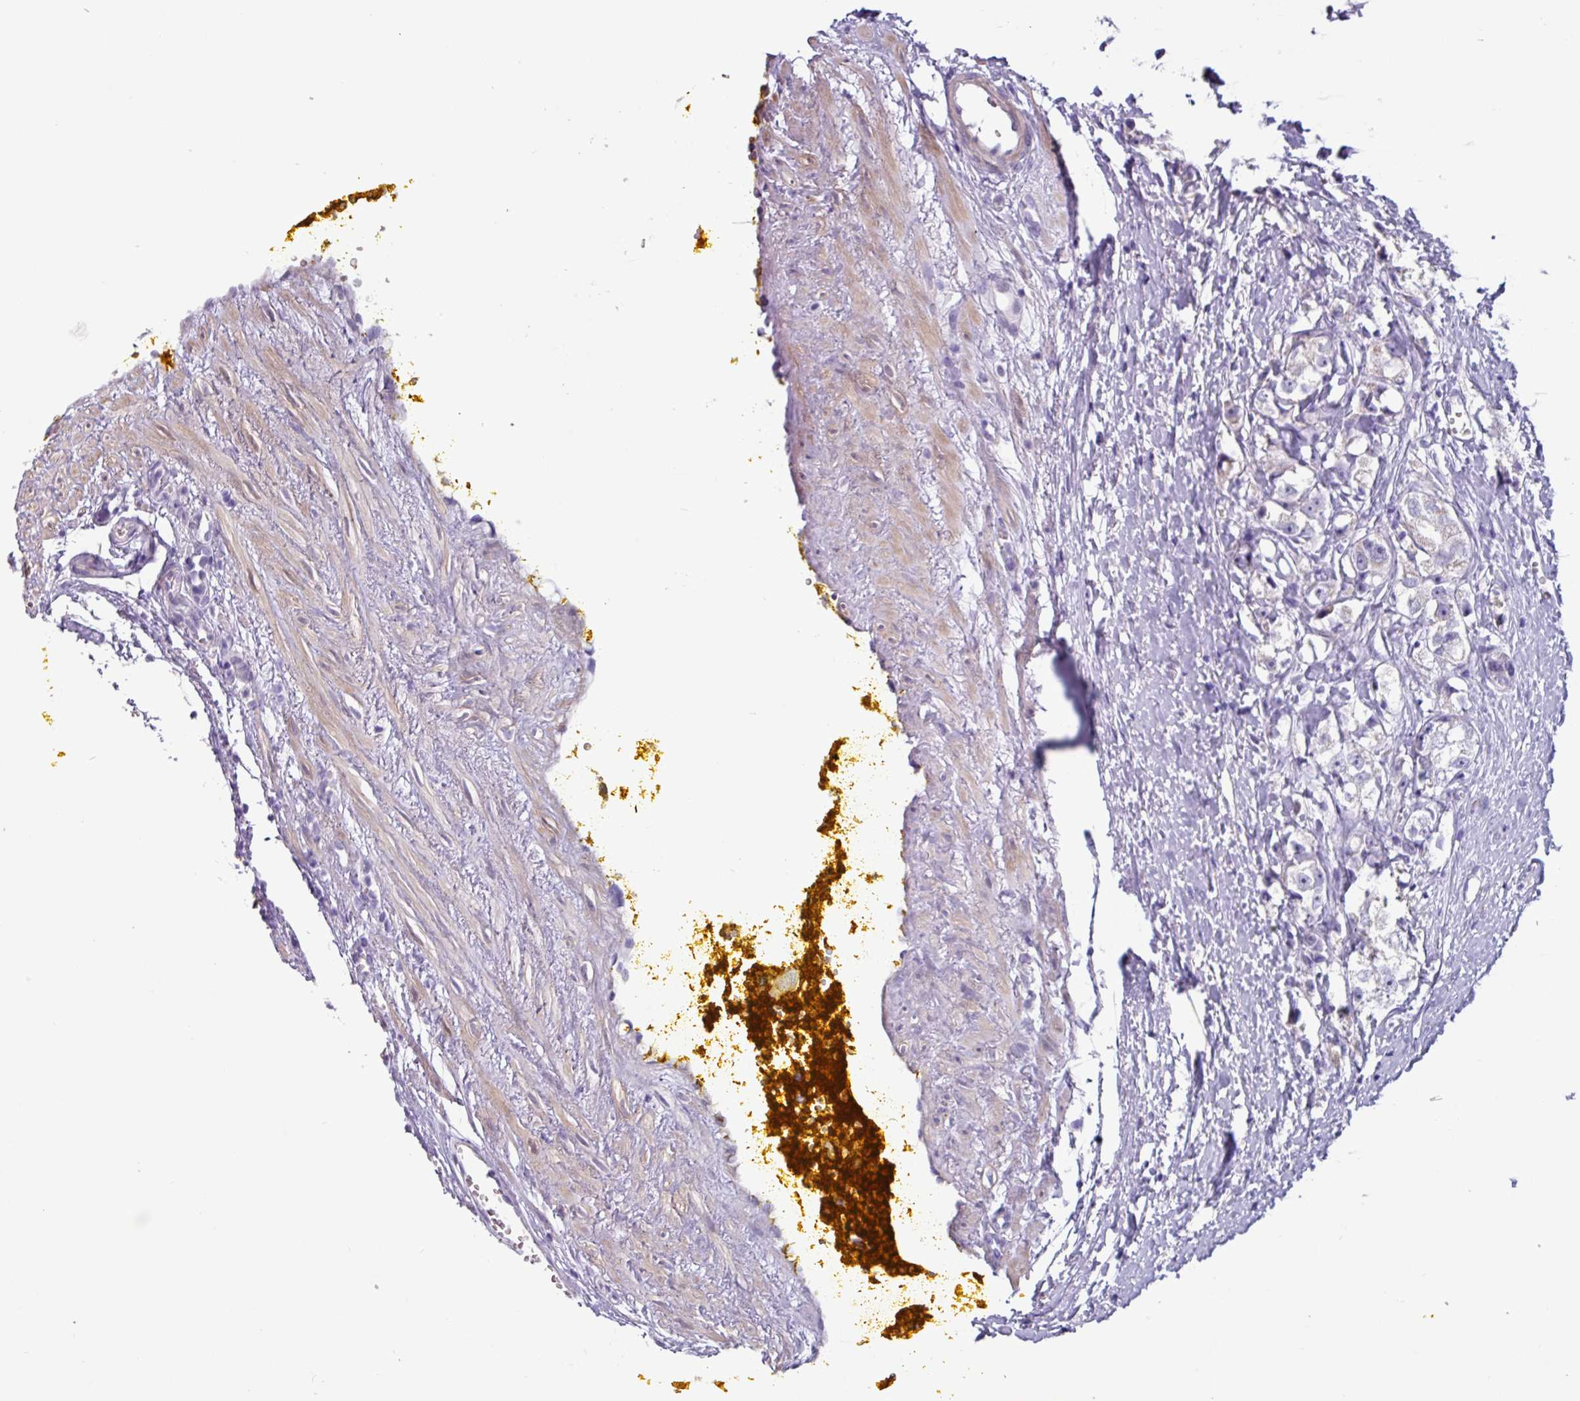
{"staining": {"intensity": "negative", "quantity": "none", "location": "none"}, "tissue": "prostate cancer", "cell_type": "Tumor cells", "image_type": "cancer", "snomed": [{"axis": "morphology", "description": "Adenocarcinoma, High grade"}, {"axis": "topography", "description": "Prostate"}], "caption": "Tumor cells show no significant protein positivity in prostate cancer (adenocarcinoma (high-grade)). The staining was performed using DAB (3,3'-diaminobenzidine) to visualize the protein expression in brown, while the nuclei were stained in blue with hematoxylin (Magnification: 20x).", "gene": "OTX1", "patient": {"sex": "male", "age": 74}}